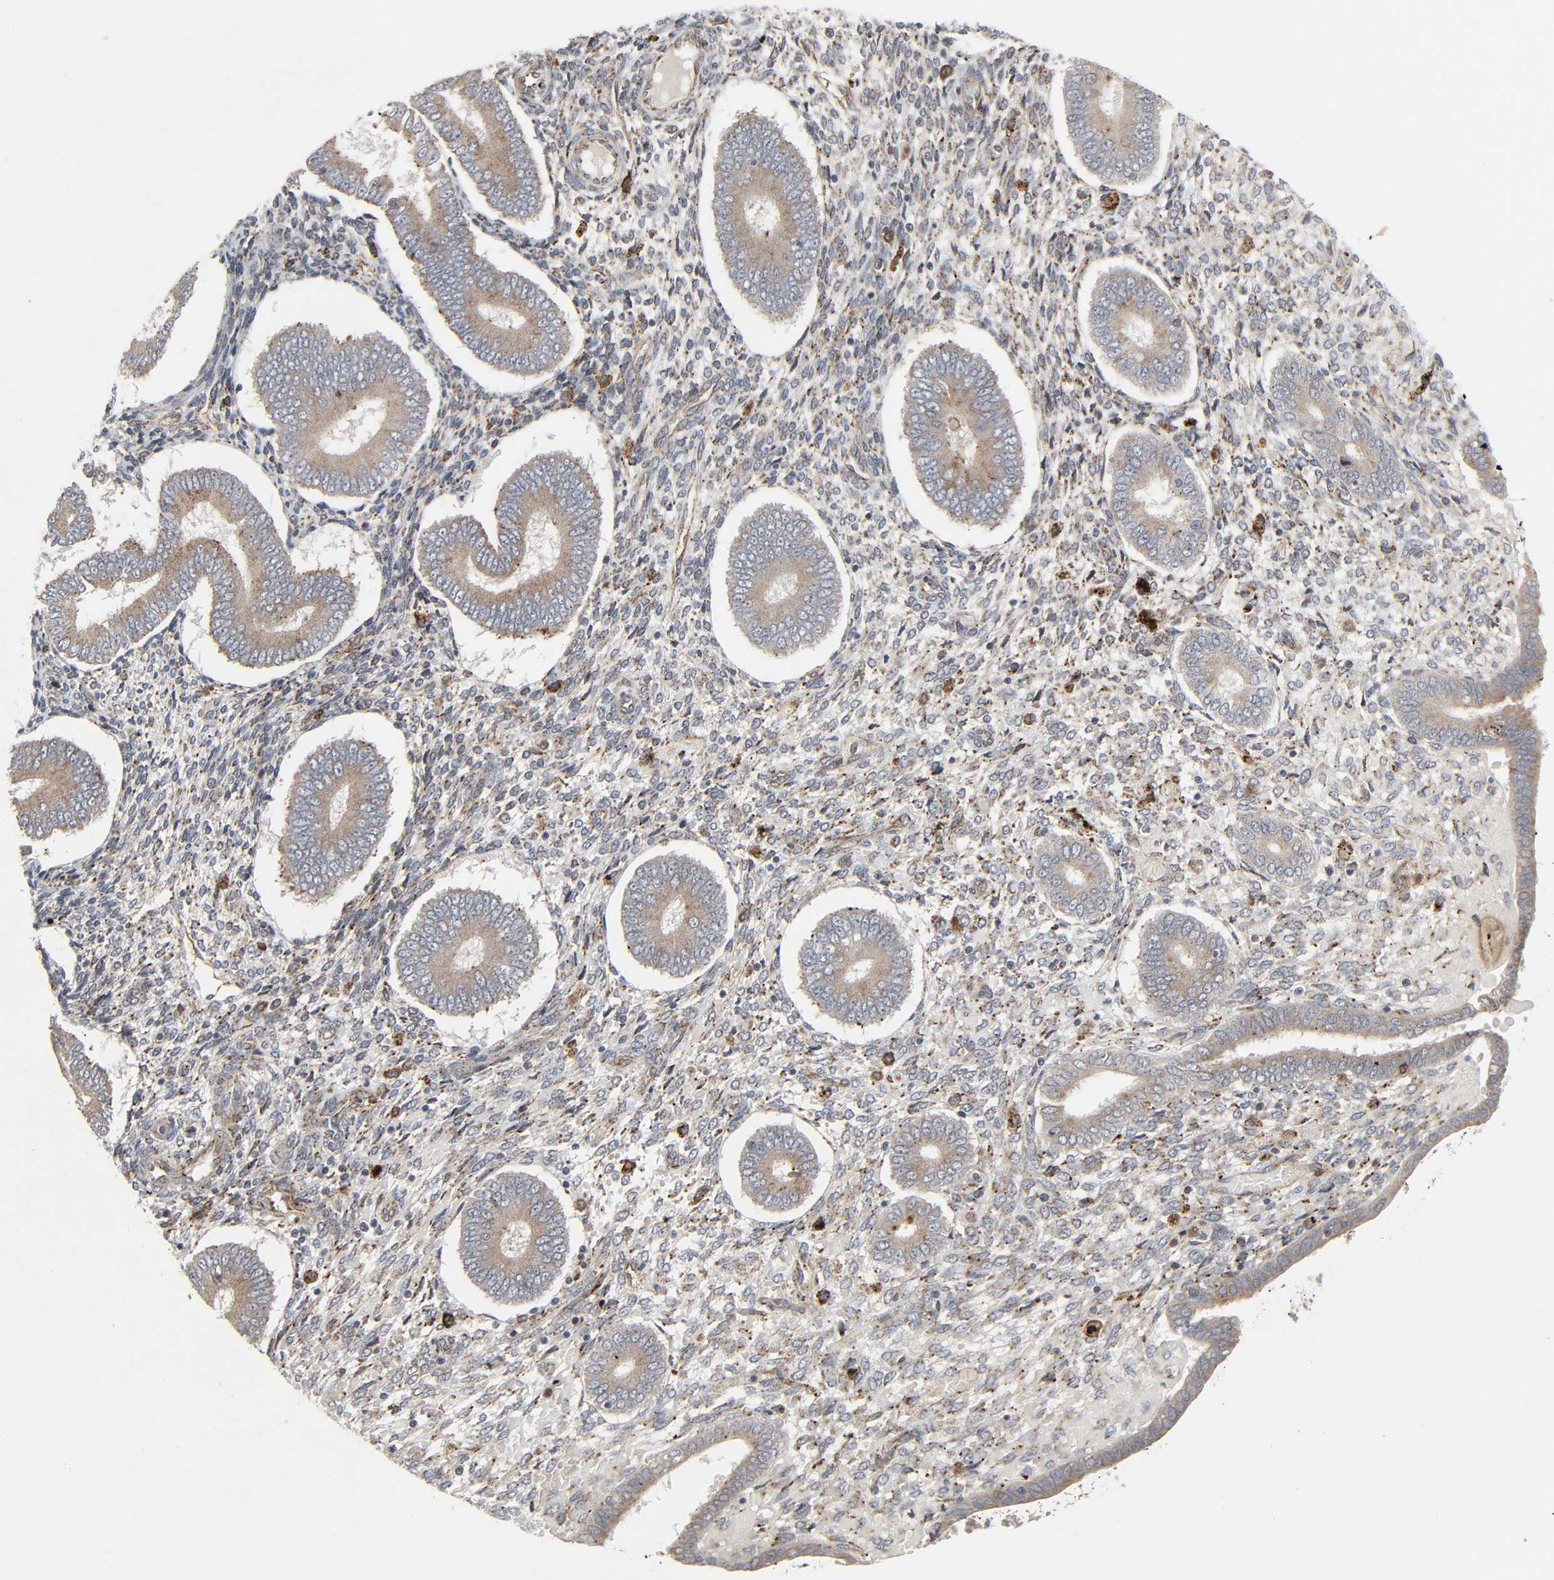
{"staining": {"intensity": "weak", "quantity": "25%-75%", "location": "cytoplasmic/membranous"}, "tissue": "endometrium", "cell_type": "Cells in endometrial stroma", "image_type": "normal", "snomed": [{"axis": "morphology", "description": "Normal tissue, NOS"}, {"axis": "topography", "description": "Endometrium"}], "caption": "Immunohistochemical staining of benign human endometrium demonstrates 25%-75% levels of weak cytoplasmic/membranous protein expression in about 25%-75% of cells in endometrial stroma.", "gene": "ADCY4", "patient": {"sex": "female", "age": 42}}